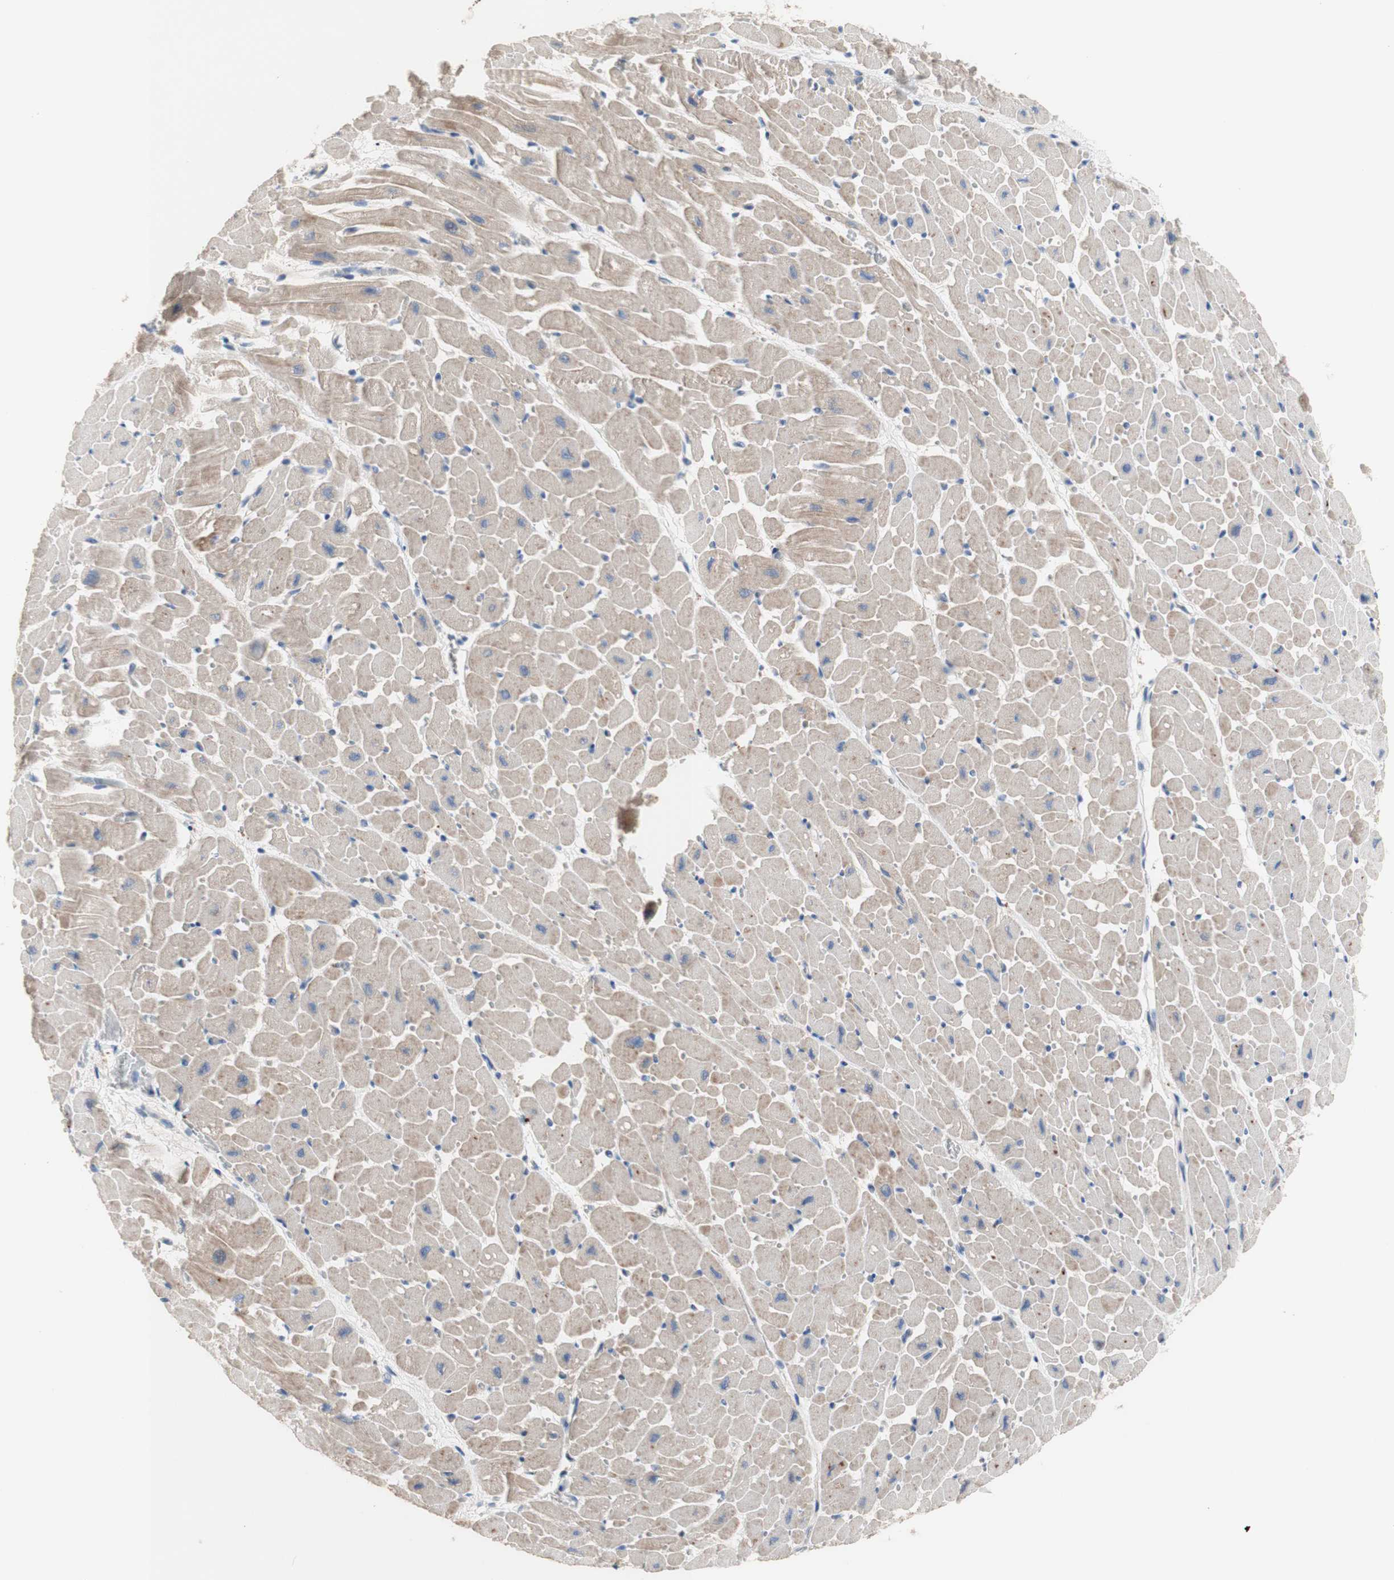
{"staining": {"intensity": "weak", "quantity": ">75%", "location": "cytoplasmic/membranous"}, "tissue": "heart muscle", "cell_type": "Cardiomyocytes", "image_type": "normal", "snomed": [{"axis": "morphology", "description": "Normal tissue, NOS"}, {"axis": "topography", "description": "Heart"}], "caption": "An IHC micrograph of normal tissue is shown. Protein staining in brown shows weak cytoplasmic/membranous positivity in heart muscle within cardiomyocytes. (Brightfield microscopy of DAB IHC at high magnification).", "gene": "CDON", "patient": {"sex": "male", "age": 45}}